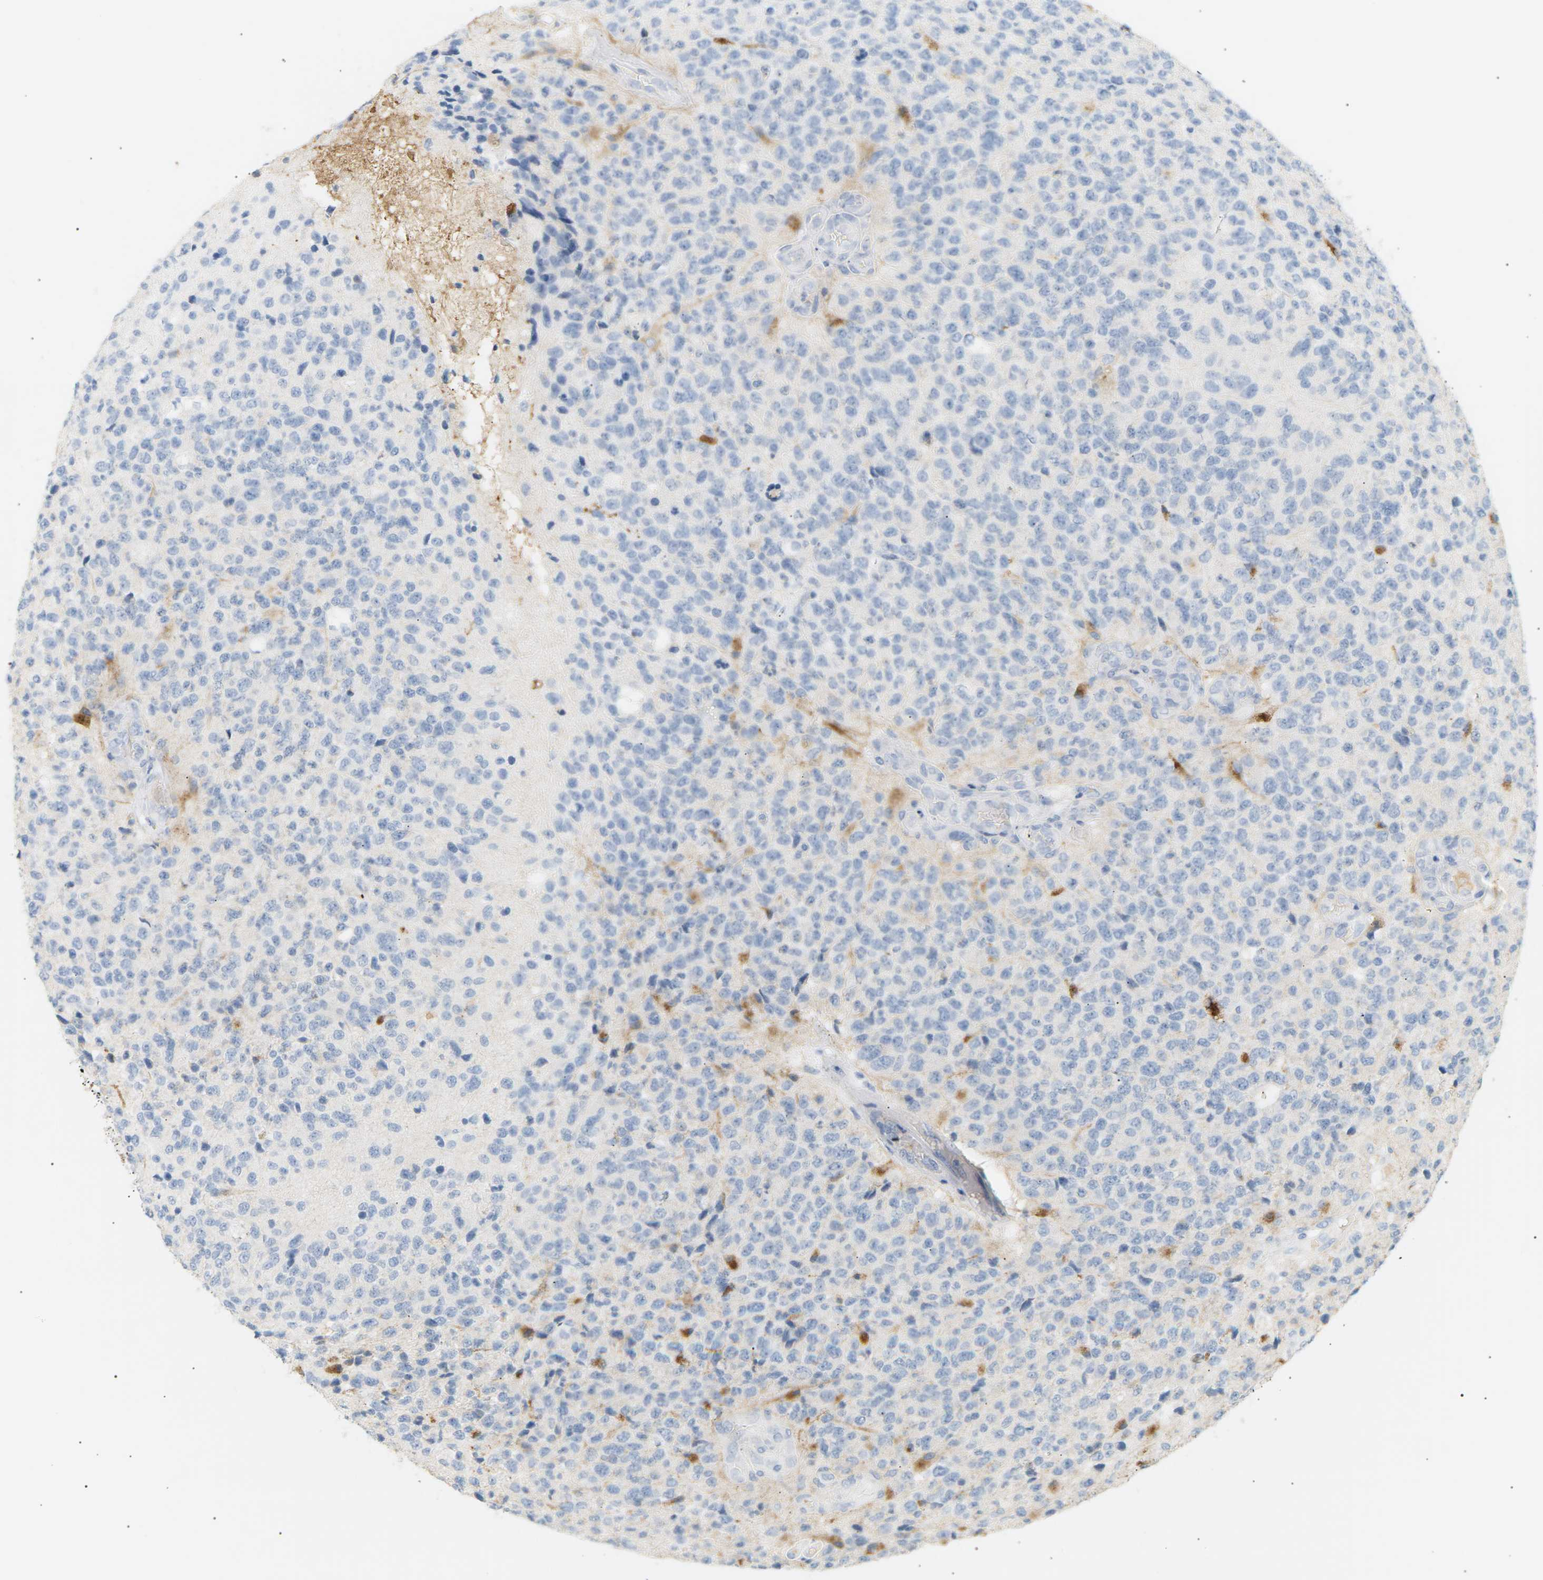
{"staining": {"intensity": "moderate", "quantity": "<25%", "location": "cytoplasmic/membranous"}, "tissue": "glioma", "cell_type": "Tumor cells", "image_type": "cancer", "snomed": [{"axis": "morphology", "description": "Glioma, malignant, High grade"}, {"axis": "topography", "description": "pancreas cauda"}], "caption": "Moderate cytoplasmic/membranous positivity is appreciated in about <25% of tumor cells in malignant glioma (high-grade).", "gene": "CLU", "patient": {"sex": "male", "age": 60}}